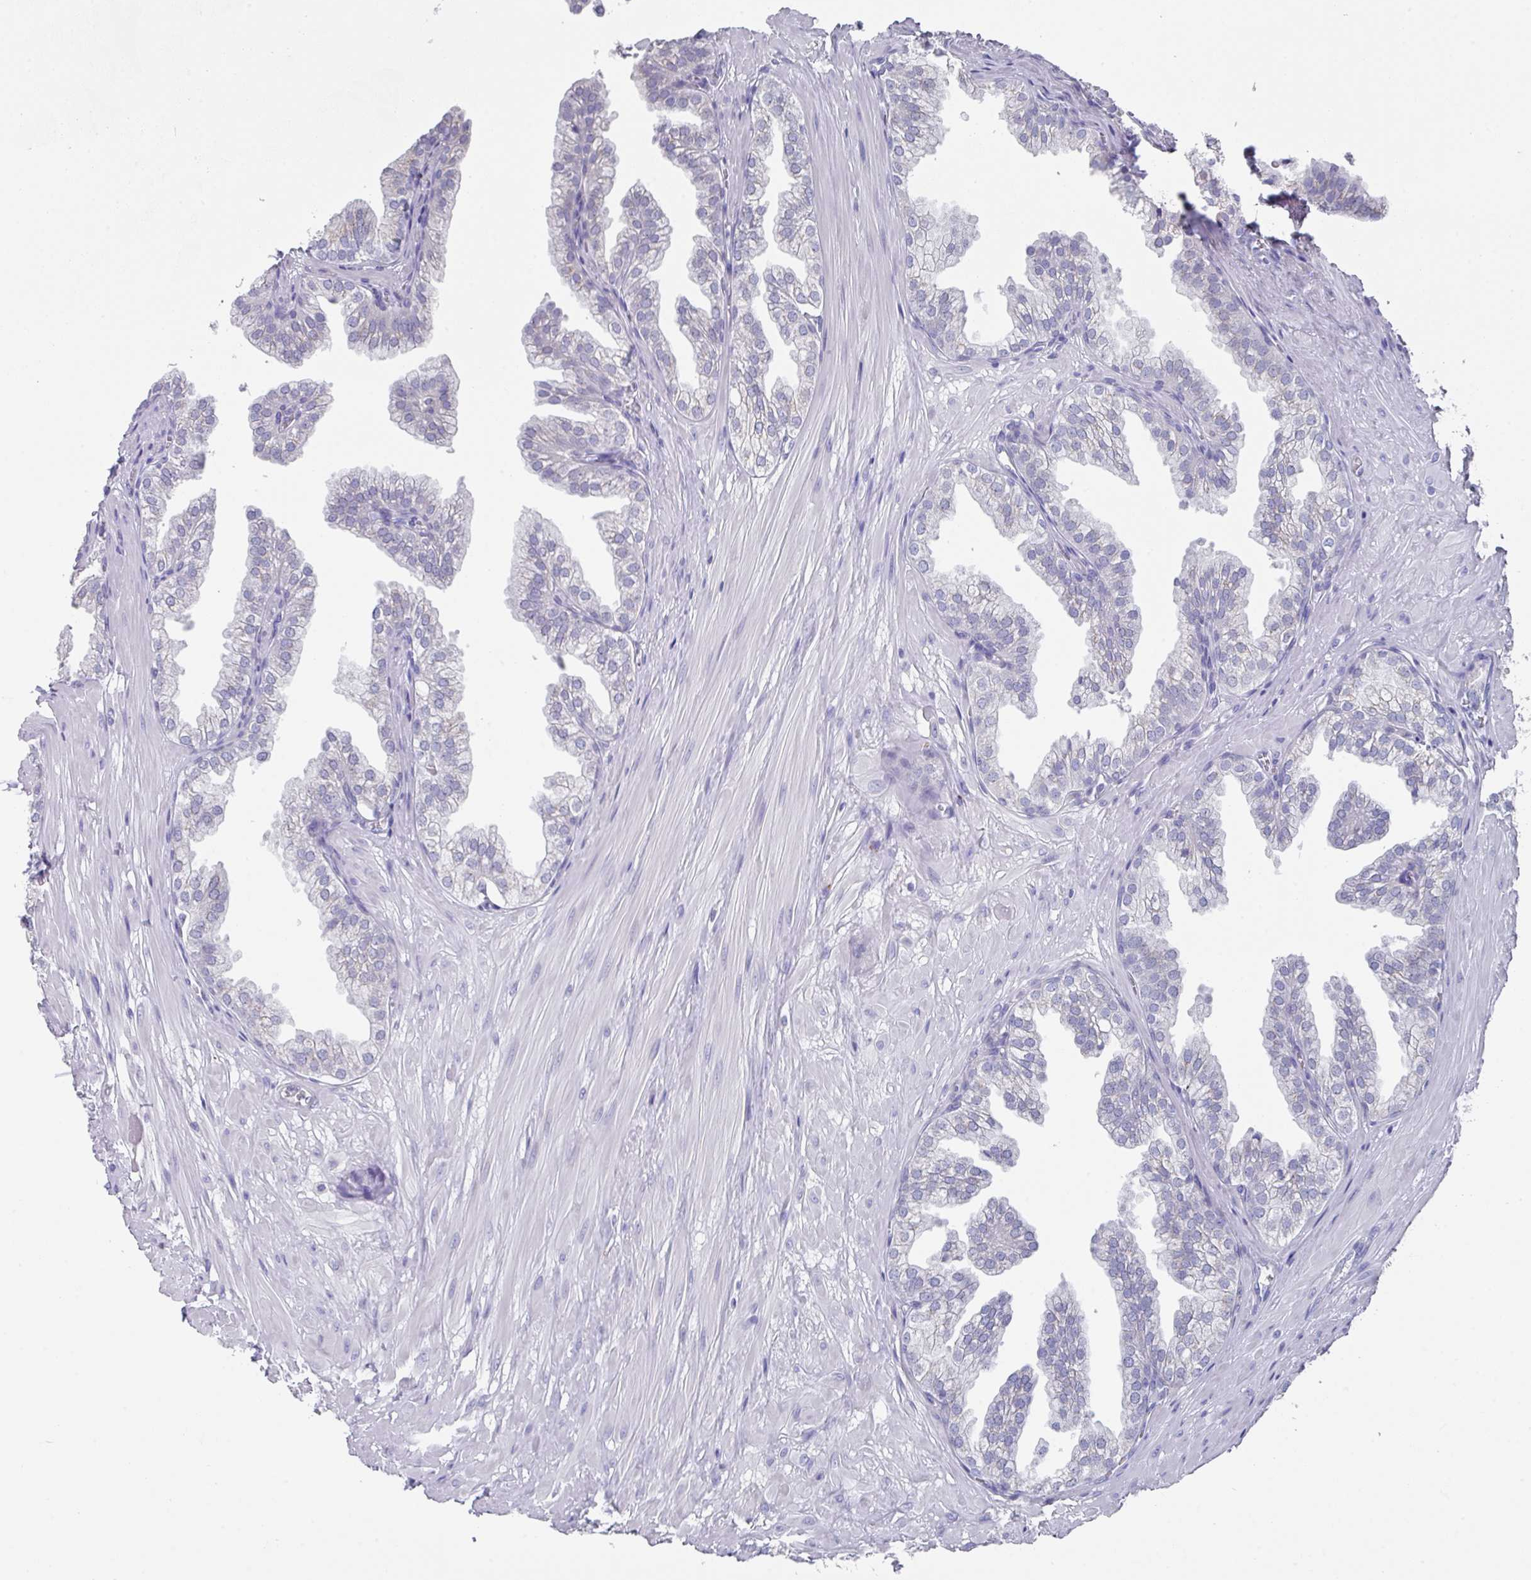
{"staining": {"intensity": "negative", "quantity": "none", "location": "none"}, "tissue": "prostate", "cell_type": "Glandular cells", "image_type": "normal", "snomed": [{"axis": "morphology", "description": "Normal tissue, NOS"}, {"axis": "topography", "description": "Prostate"}, {"axis": "topography", "description": "Peripheral nerve tissue"}], "caption": "Glandular cells are negative for protein expression in normal human prostate.", "gene": "VKORC1L1", "patient": {"sex": "male", "age": 55}}